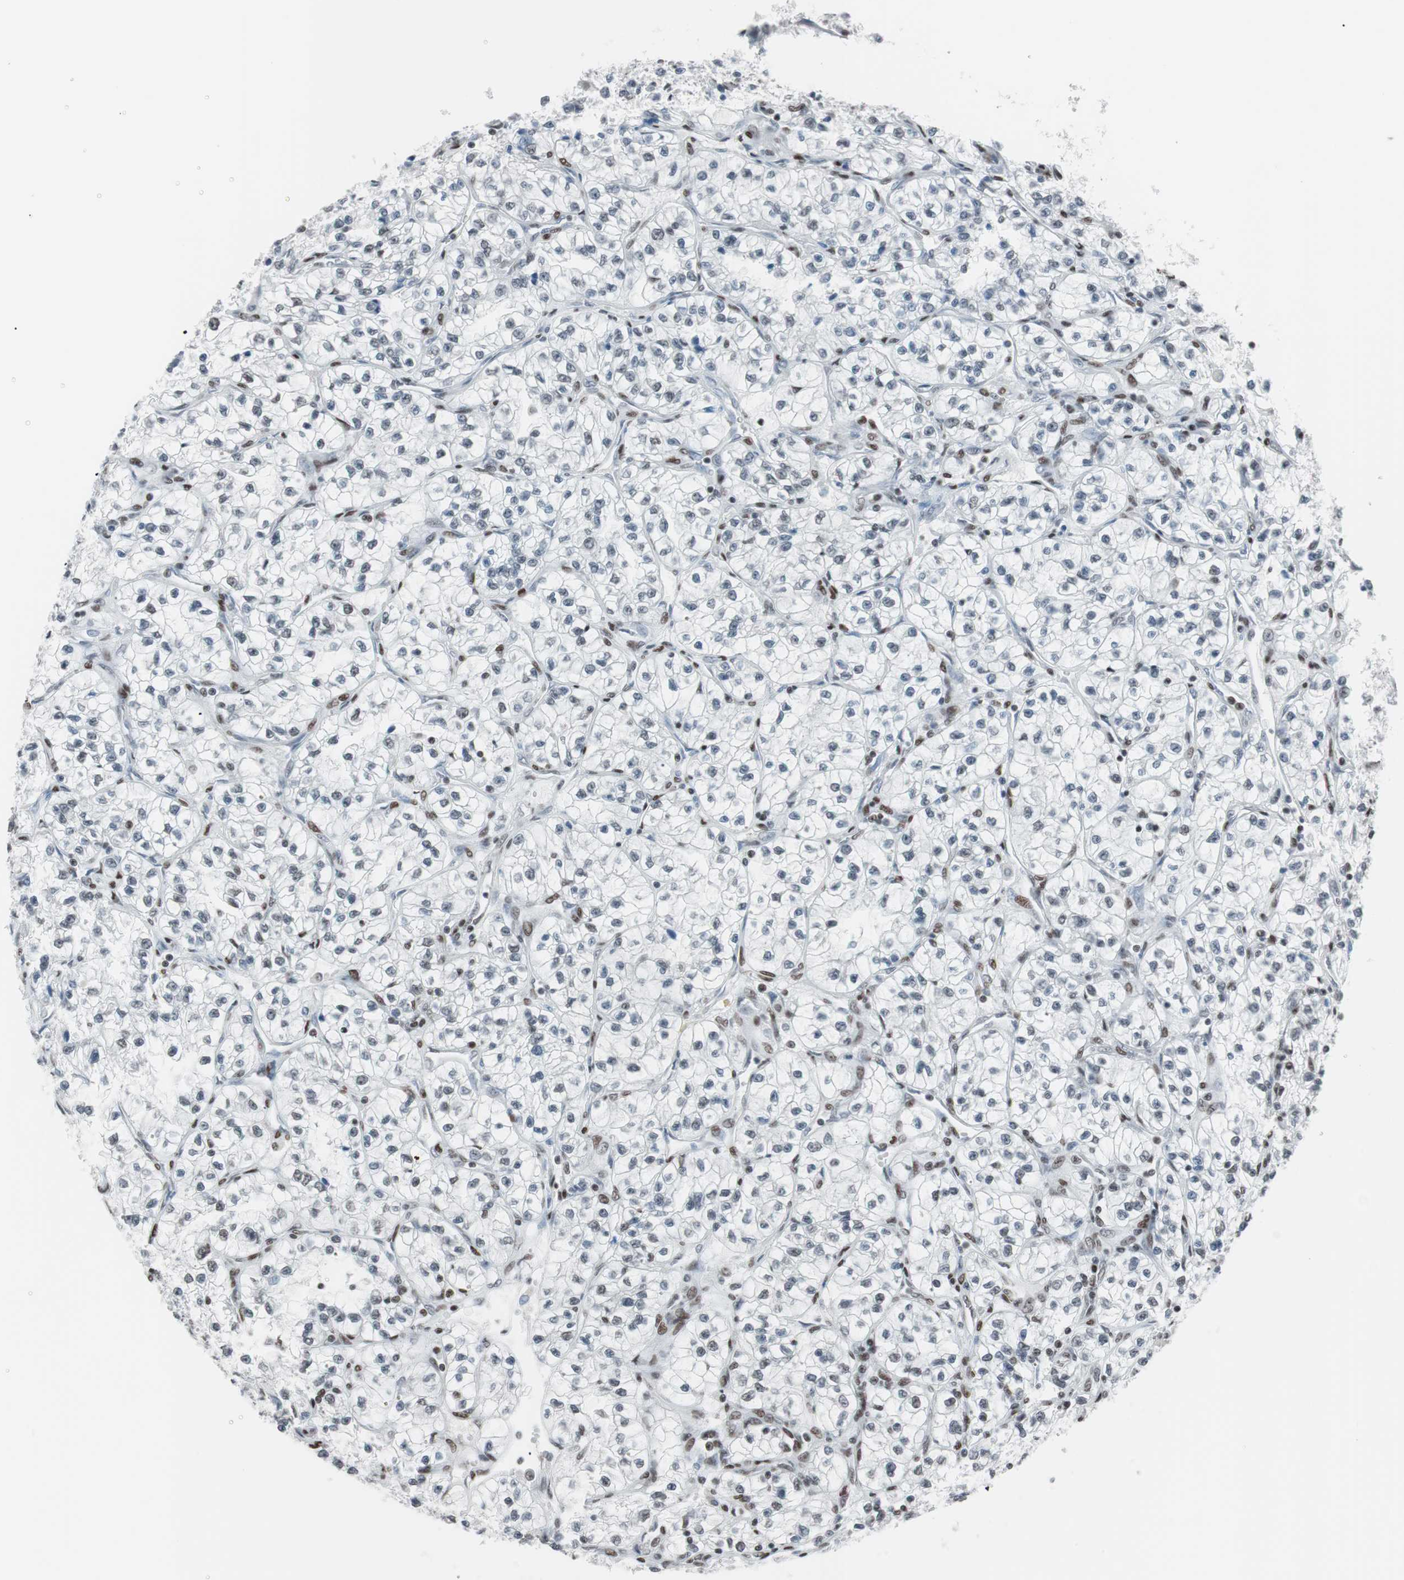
{"staining": {"intensity": "weak", "quantity": "<25%", "location": "nuclear"}, "tissue": "renal cancer", "cell_type": "Tumor cells", "image_type": "cancer", "snomed": [{"axis": "morphology", "description": "Adenocarcinoma, NOS"}, {"axis": "topography", "description": "Kidney"}], "caption": "Immunohistochemistry histopathology image of neoplastic tissue: human renal adenocarcinoma stained with DAB demonstrates no significant protein expression in tumor cells.", "gene": "ARID1A", "patient": {"sex": "female", "age": 57}}